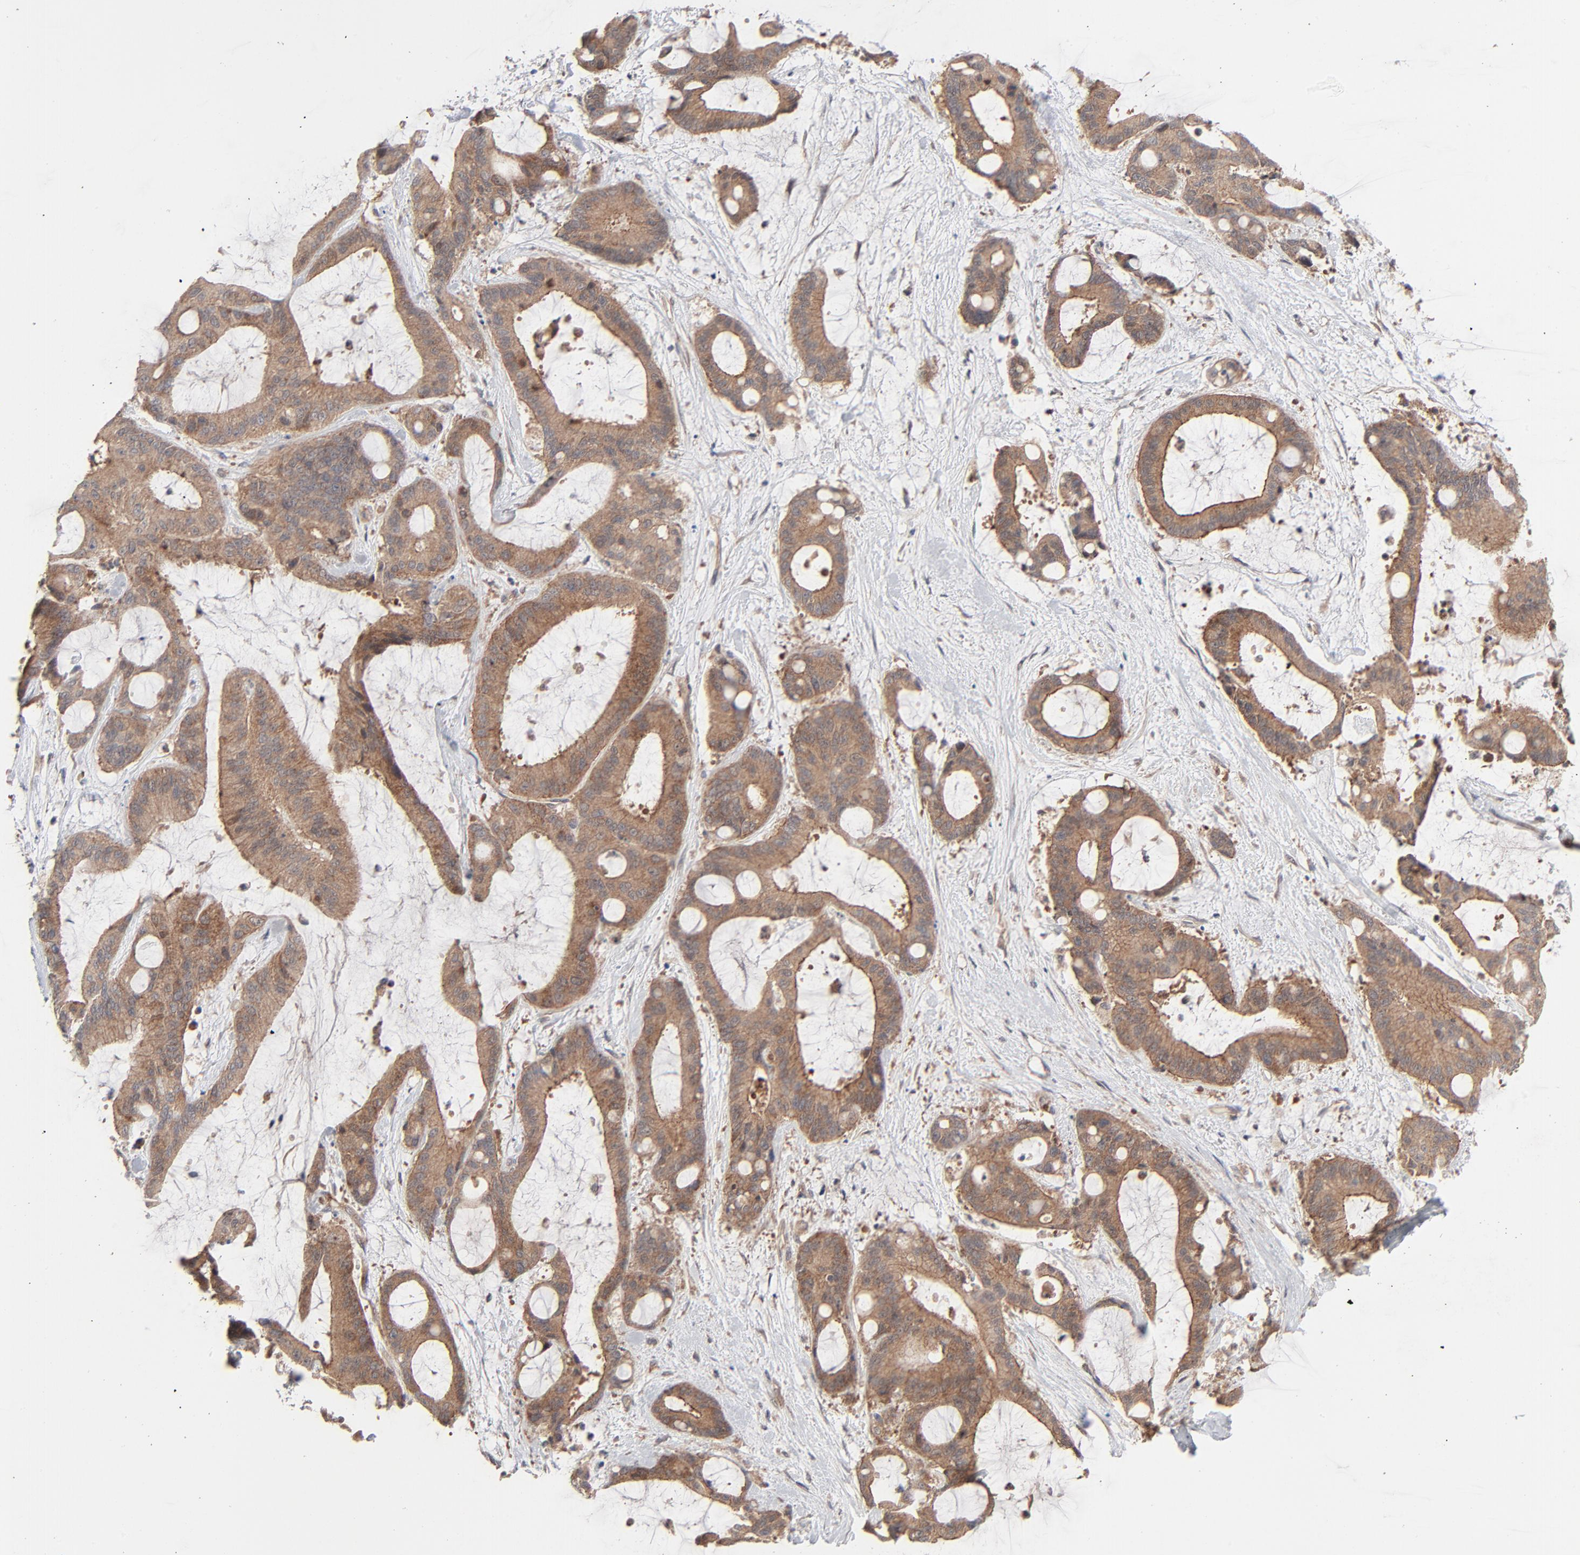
{"staining": {"intensity": "moderate", "quantity": ">75%", "location": "cytoplasmic/membranous"}, "tissue": "liver cancer", "cell_type": "Tumor cells", "image_type": "cancer", "snomed": [{"axis": "morphology", "description": "Cholangiocarcinoma"}, {"axis": "topography", "description": "Liver"}], "caption": "Brown immunohistochemical staining in human liver cholangiocarcinoma reveals moderate cytoplasmic/membranous staining in approximately >75% of tumor cells.", "gene": "ABLIM3", "patient": {"sex": "female", "age": 73}}